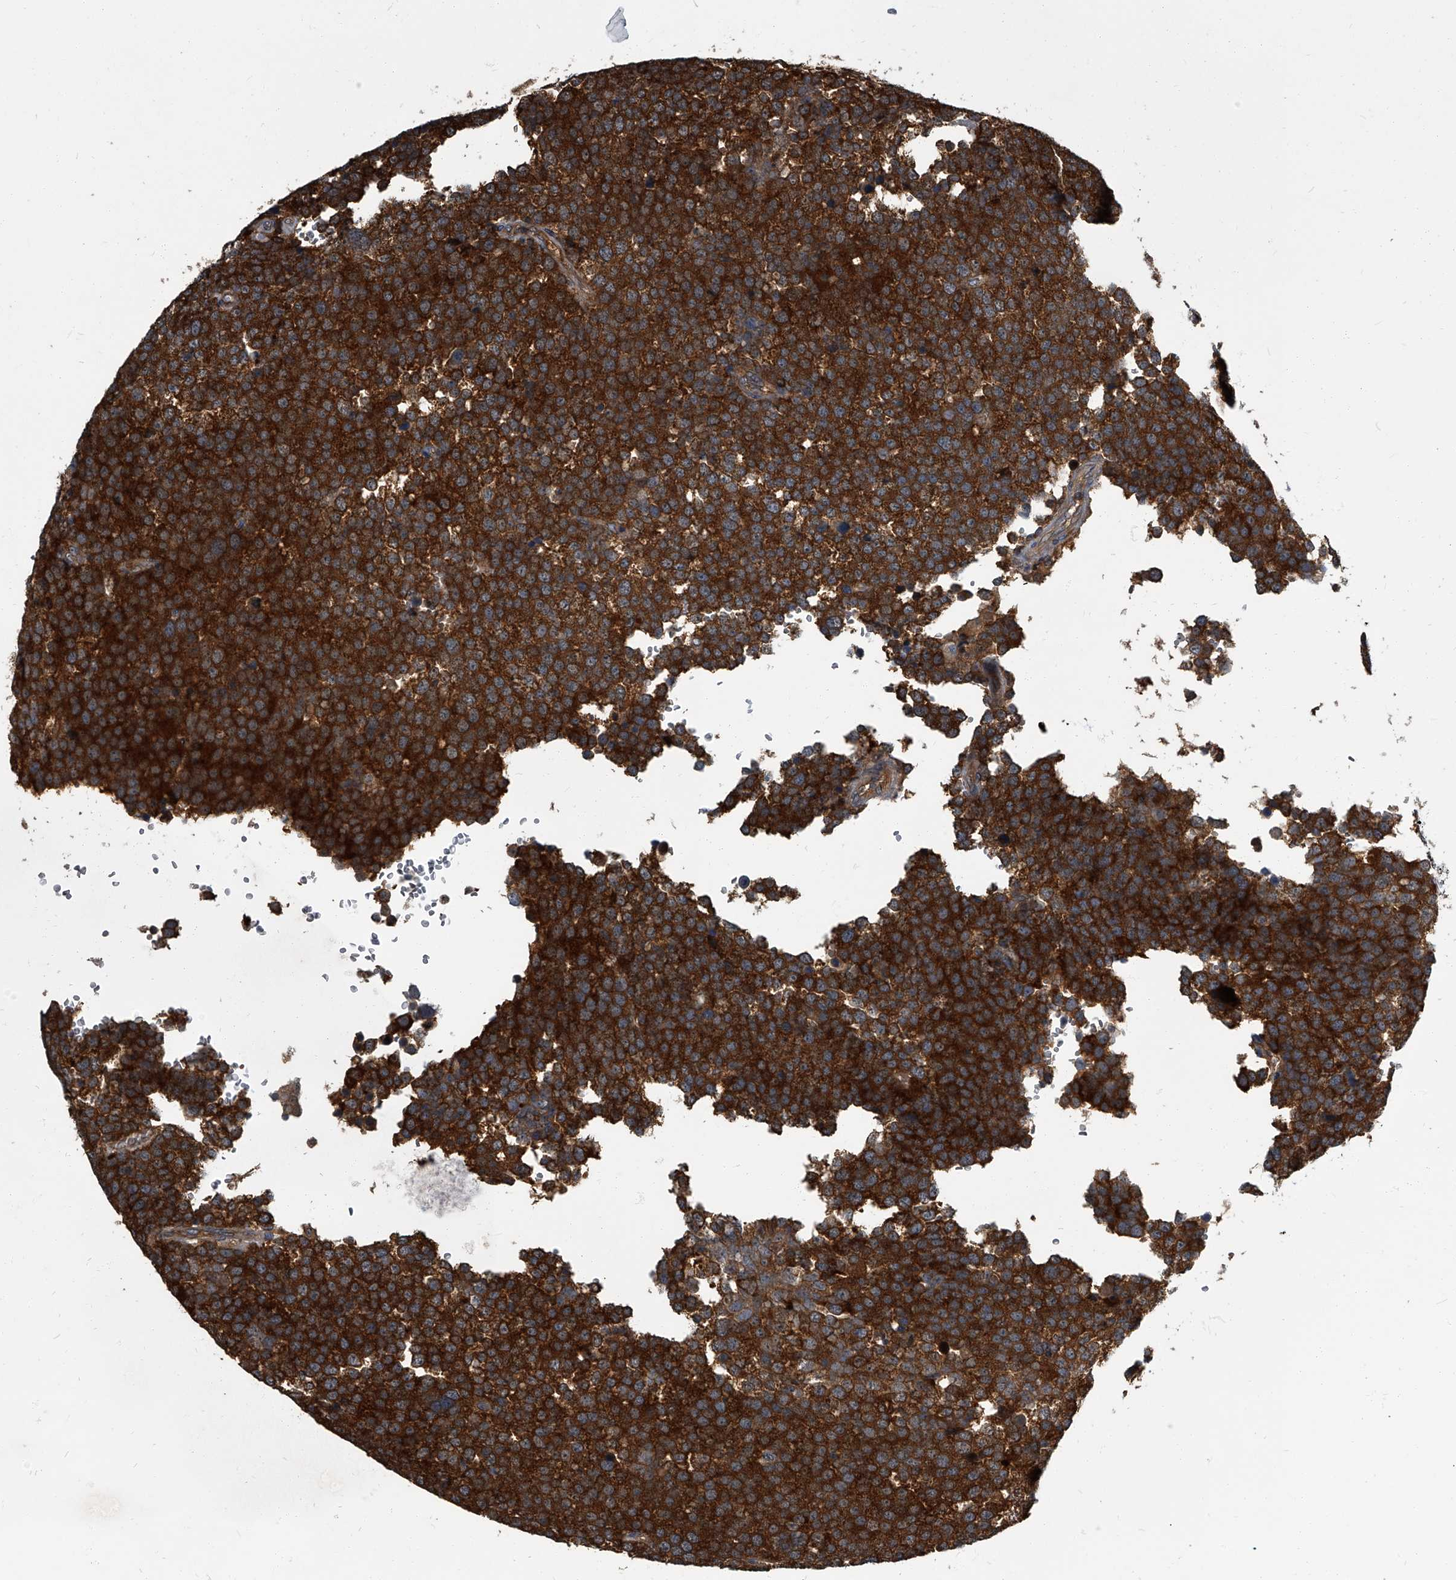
{"staining": {"intensity": "strong", "quantity": ">75%", "location": "cytoplasmic/membranous"}, "tissue": "testis cancer", "cell_type": "Tumor cells", "image_type": "cancer", "snomed": [{"axis": "morphology", "description": "Seminoma, NOS"}, {"axis": "topography", "description": "Testis"}], "caption": "Seminoma (testis) stained with a protein marker reveals strong staining in tumor cells.", "gene": "CDV3", "patient": {"sex": "male", "age": 71}}